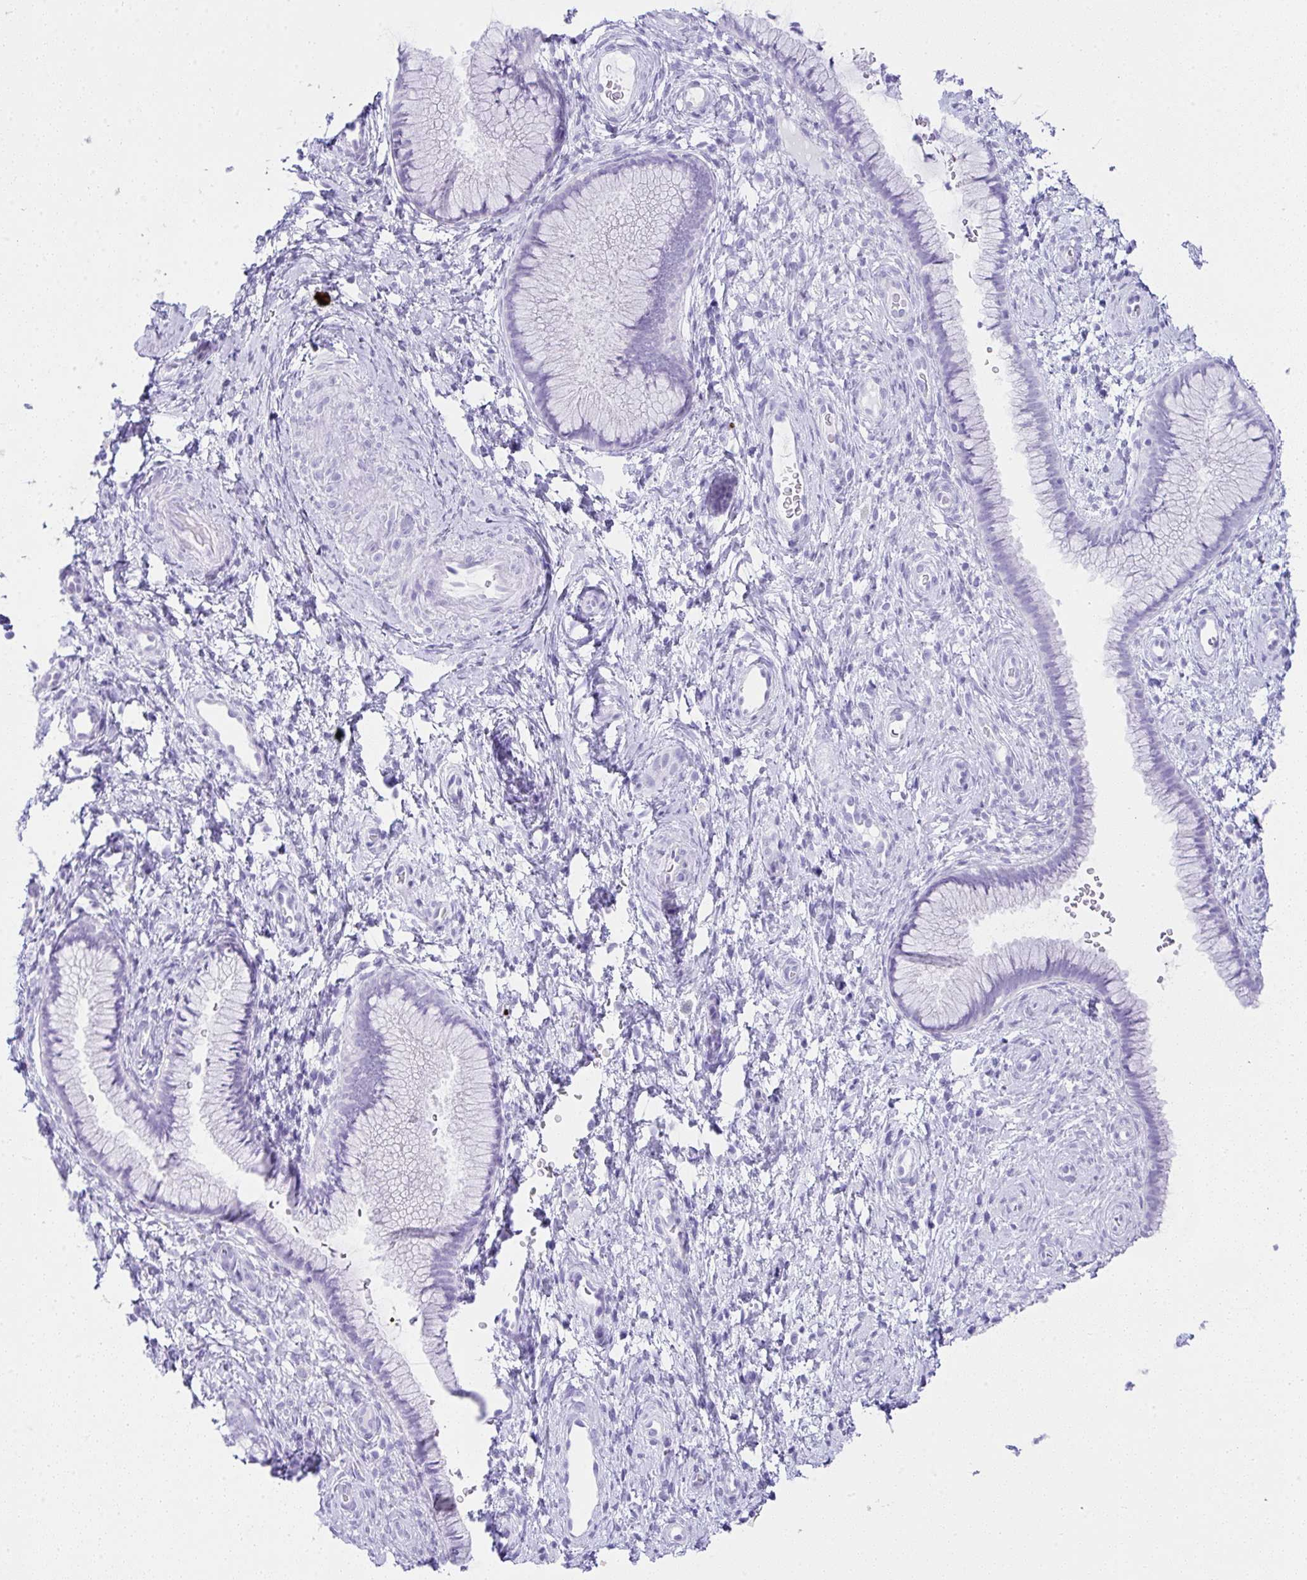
{"staining": {"intensity": "negative", "quantity": "none", "location": "none"}, "tissue": "cervix", "cell_type": "Glandular cells", "image_type": "normal", "snomed": [{"axis": "morphology", "description": "Normal tissue, NOS"}, {"axis": "topography", "description": "Cervix"}], "caption": "Immunohistochemistry of benign cervix shows no positivity in glandular cells. The staining is performed using DAB brown chromogen with nuclei counter-stained in using hematoxylin.", "gene": "CDADC1", "patient": {"sex": "female", "age": 34}}